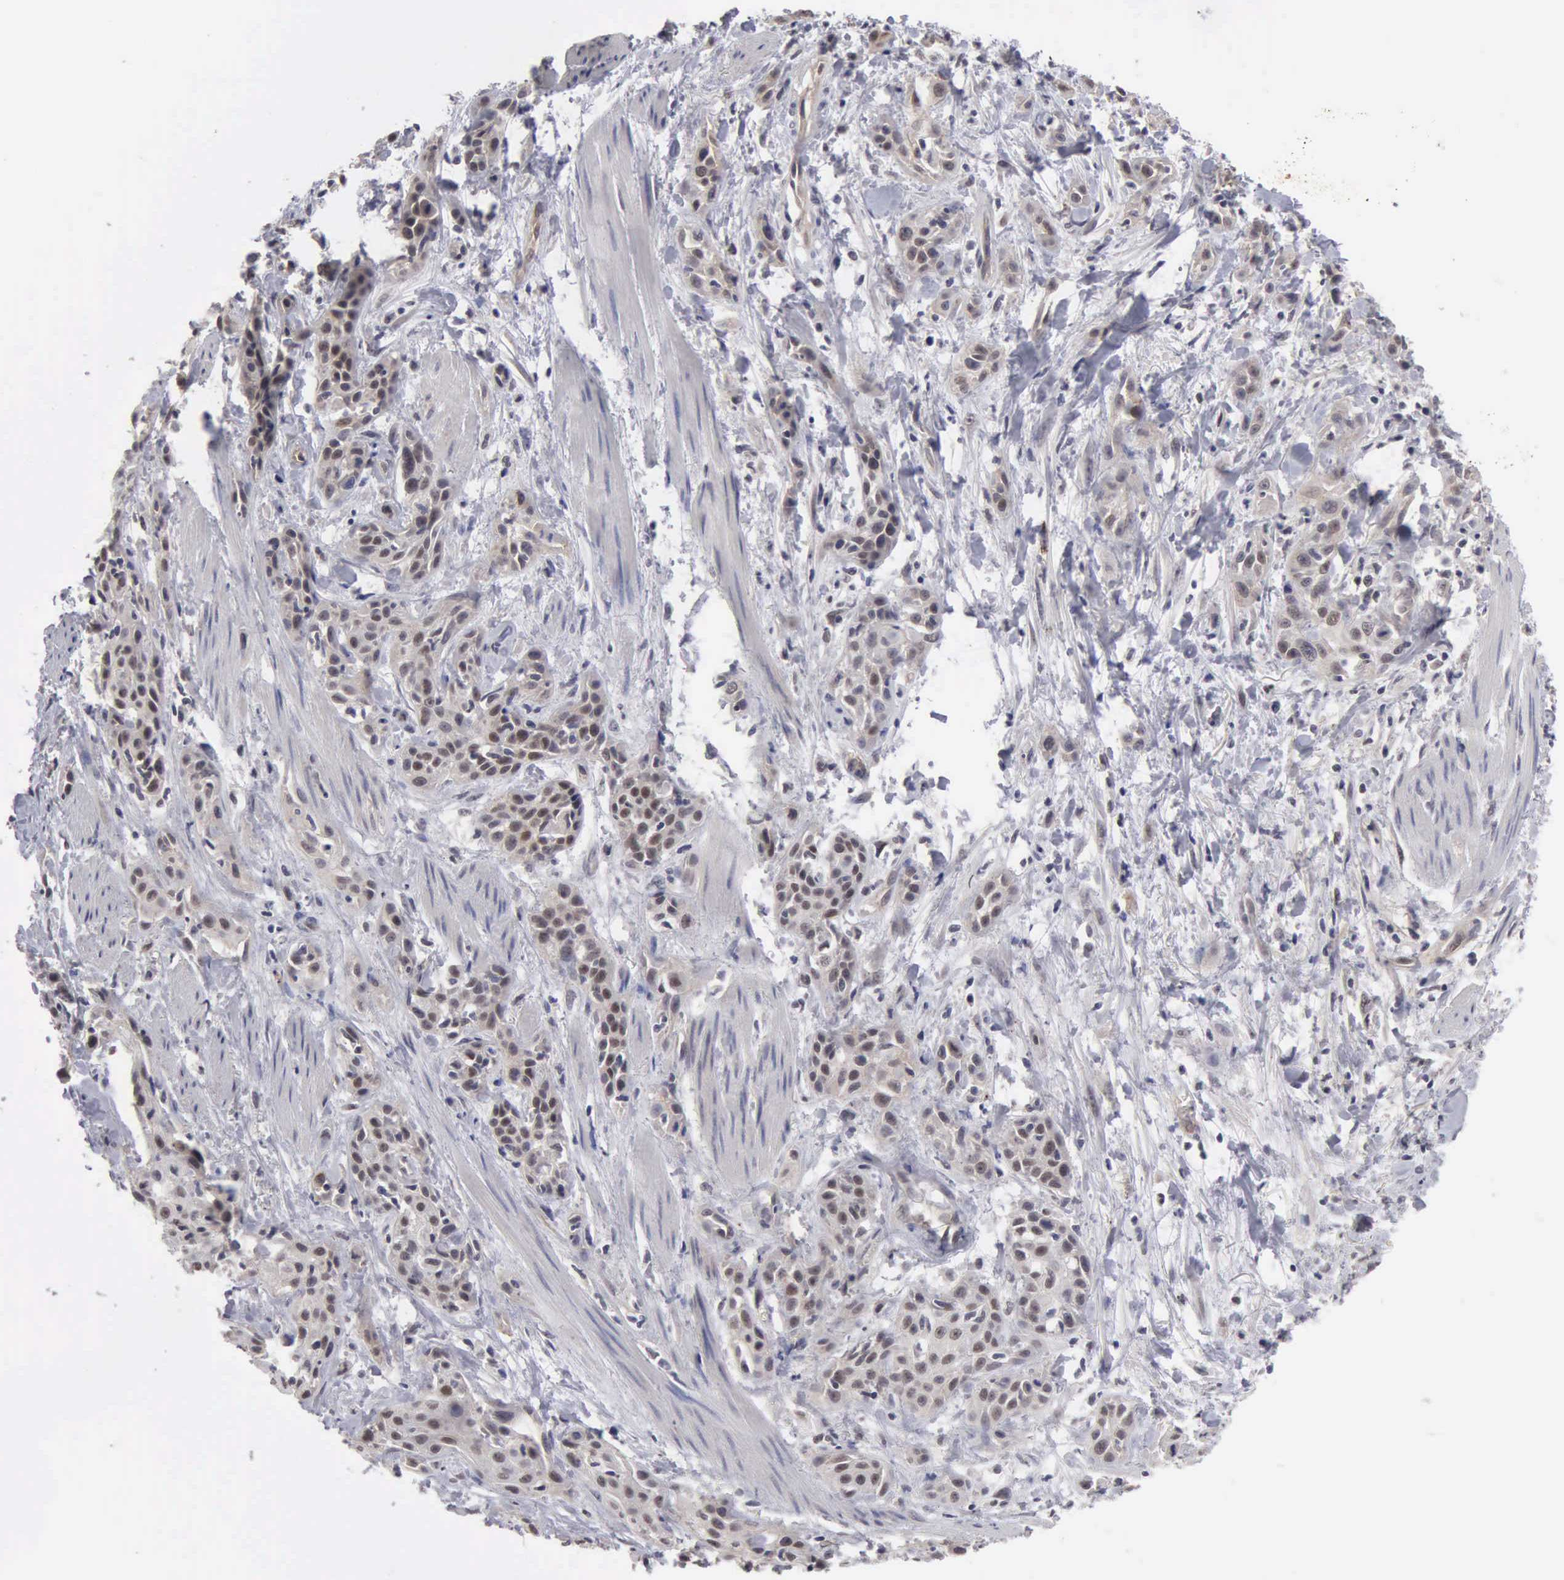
{"staining": {"intensity": "weak", "quantity": "25%-75%", "location": "nuclear"}, "tissue": "skin cancer", "cell_type": "Tumor cells", "image_type": "cancer", "snomed": [{"axis": "morphology", "description": "Squamous cell carcinoma, NOS"}, {"axis": "topography", "description": "Skin"}, {"axis": "topography", "description": "Anal"}], "caption": "Tumor cells show low levels of weak nuclear expression in about 25%-75% of cells in human skin cancer (squamous cell carcinoma). (DAB (3,3'-diaminobenzidine) IHC, brown staining for protein, blue staining for nuclei).", "gene": "ZBTB33", "patient": {"sex": "male", "age": 64}}